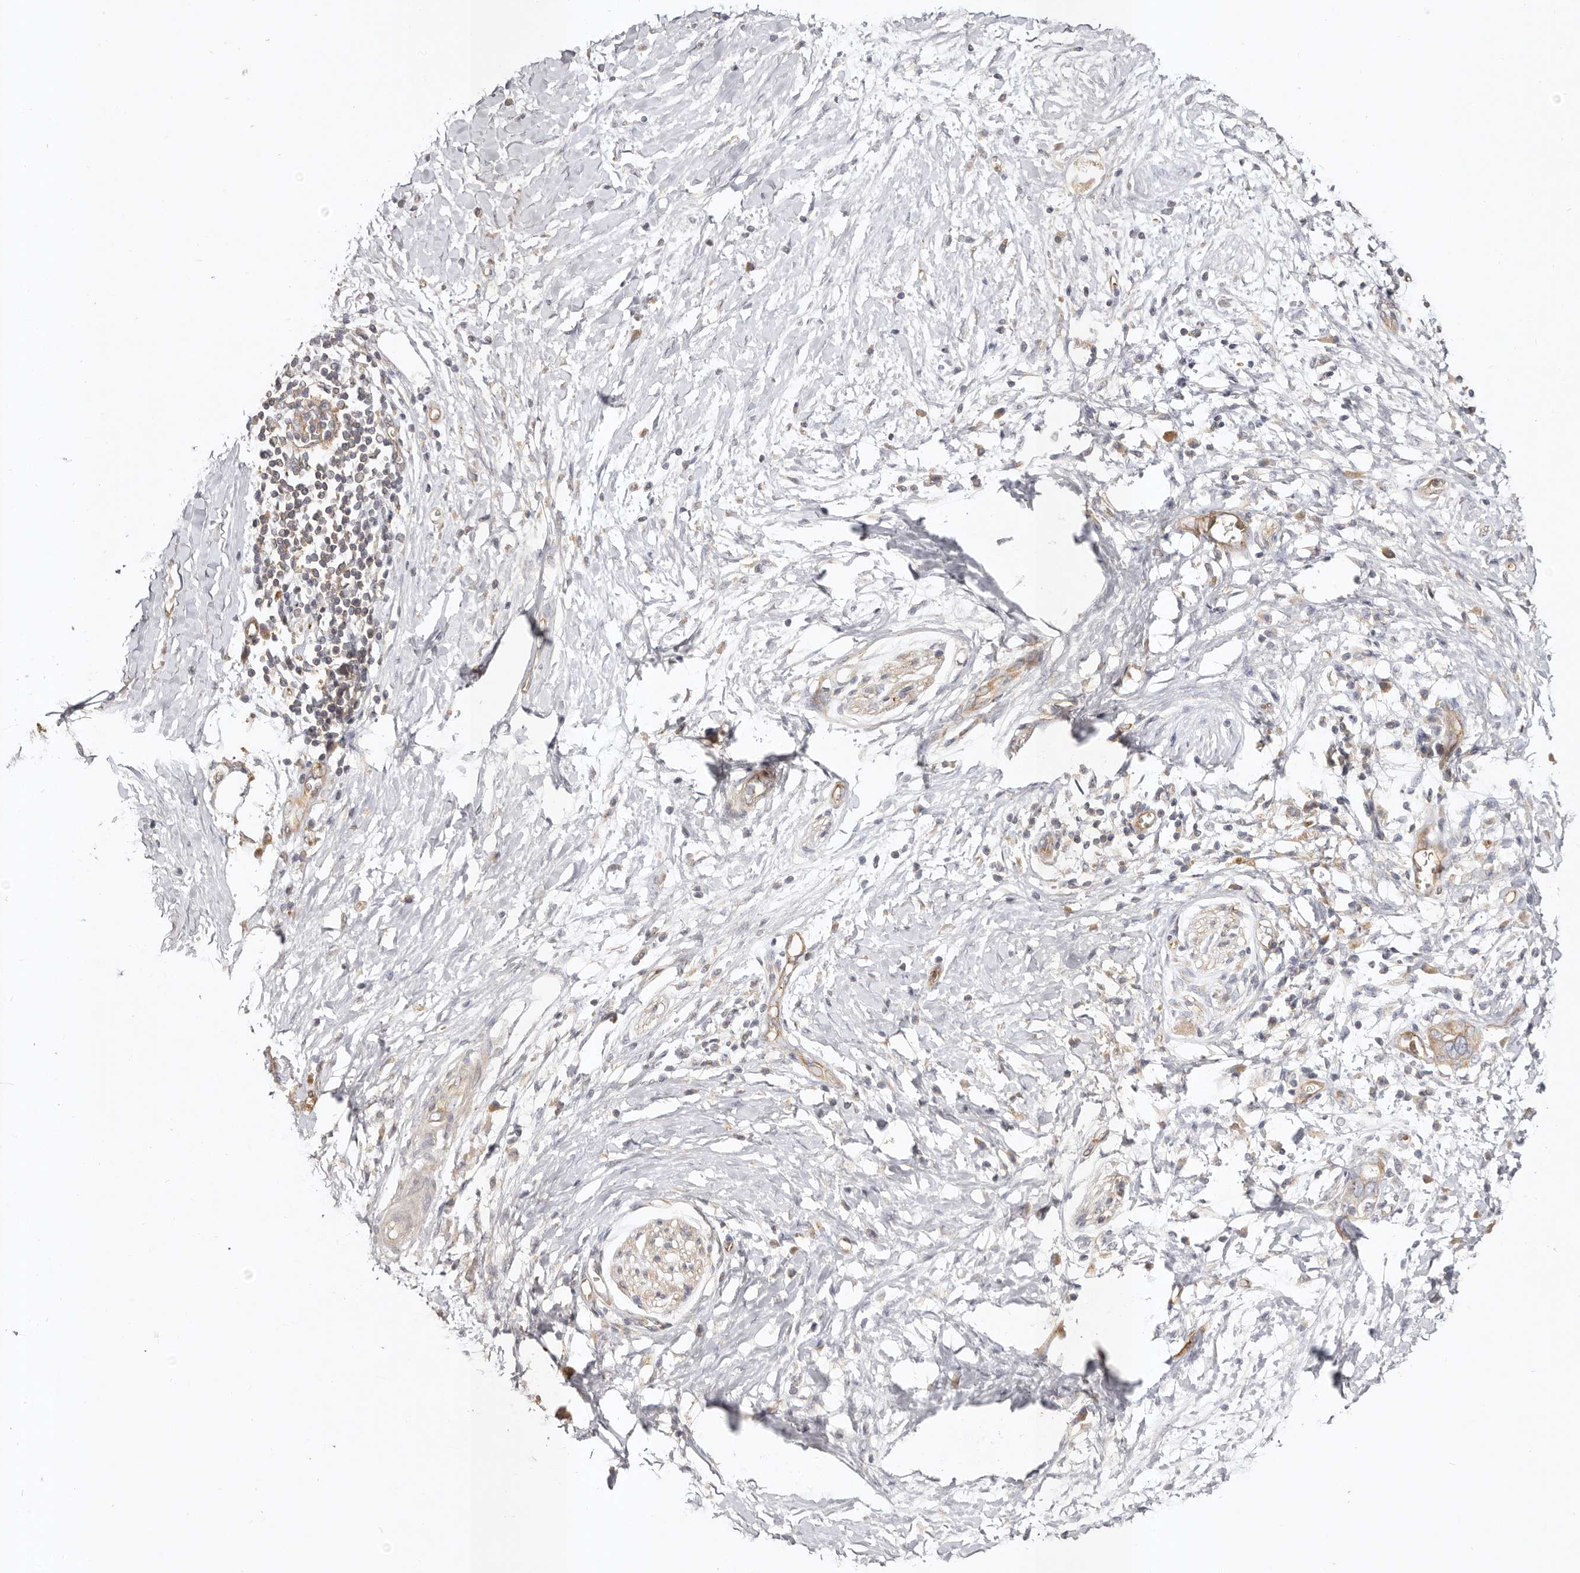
{"staining": {"intensity": "weak", "quantity": ">75%", "location": "cytoplasmic/membranous"}, "tissue": "pancreatic cancer", "cell_type": "Tumor cells", "image_type": "cancer", "snomed": [{"axis": "morphology", "description": "Normal tissue, NOS"}, {"axis": "morphology", "description": "Adenocarcinoma, NOS"}, {"axis": "topography", "description": "Pancreas"}, {"axis": "topography", "description": "Peripheral nerve tissue"}], "caption": "A brown stain highlights weak cytoplasmic/membranous staining of a protein in human pancreatic cancer (adenocarcinoma) tumor cells.", "gene": "ADAMTS9", "patient": {"sex": "male", "age": 59}}